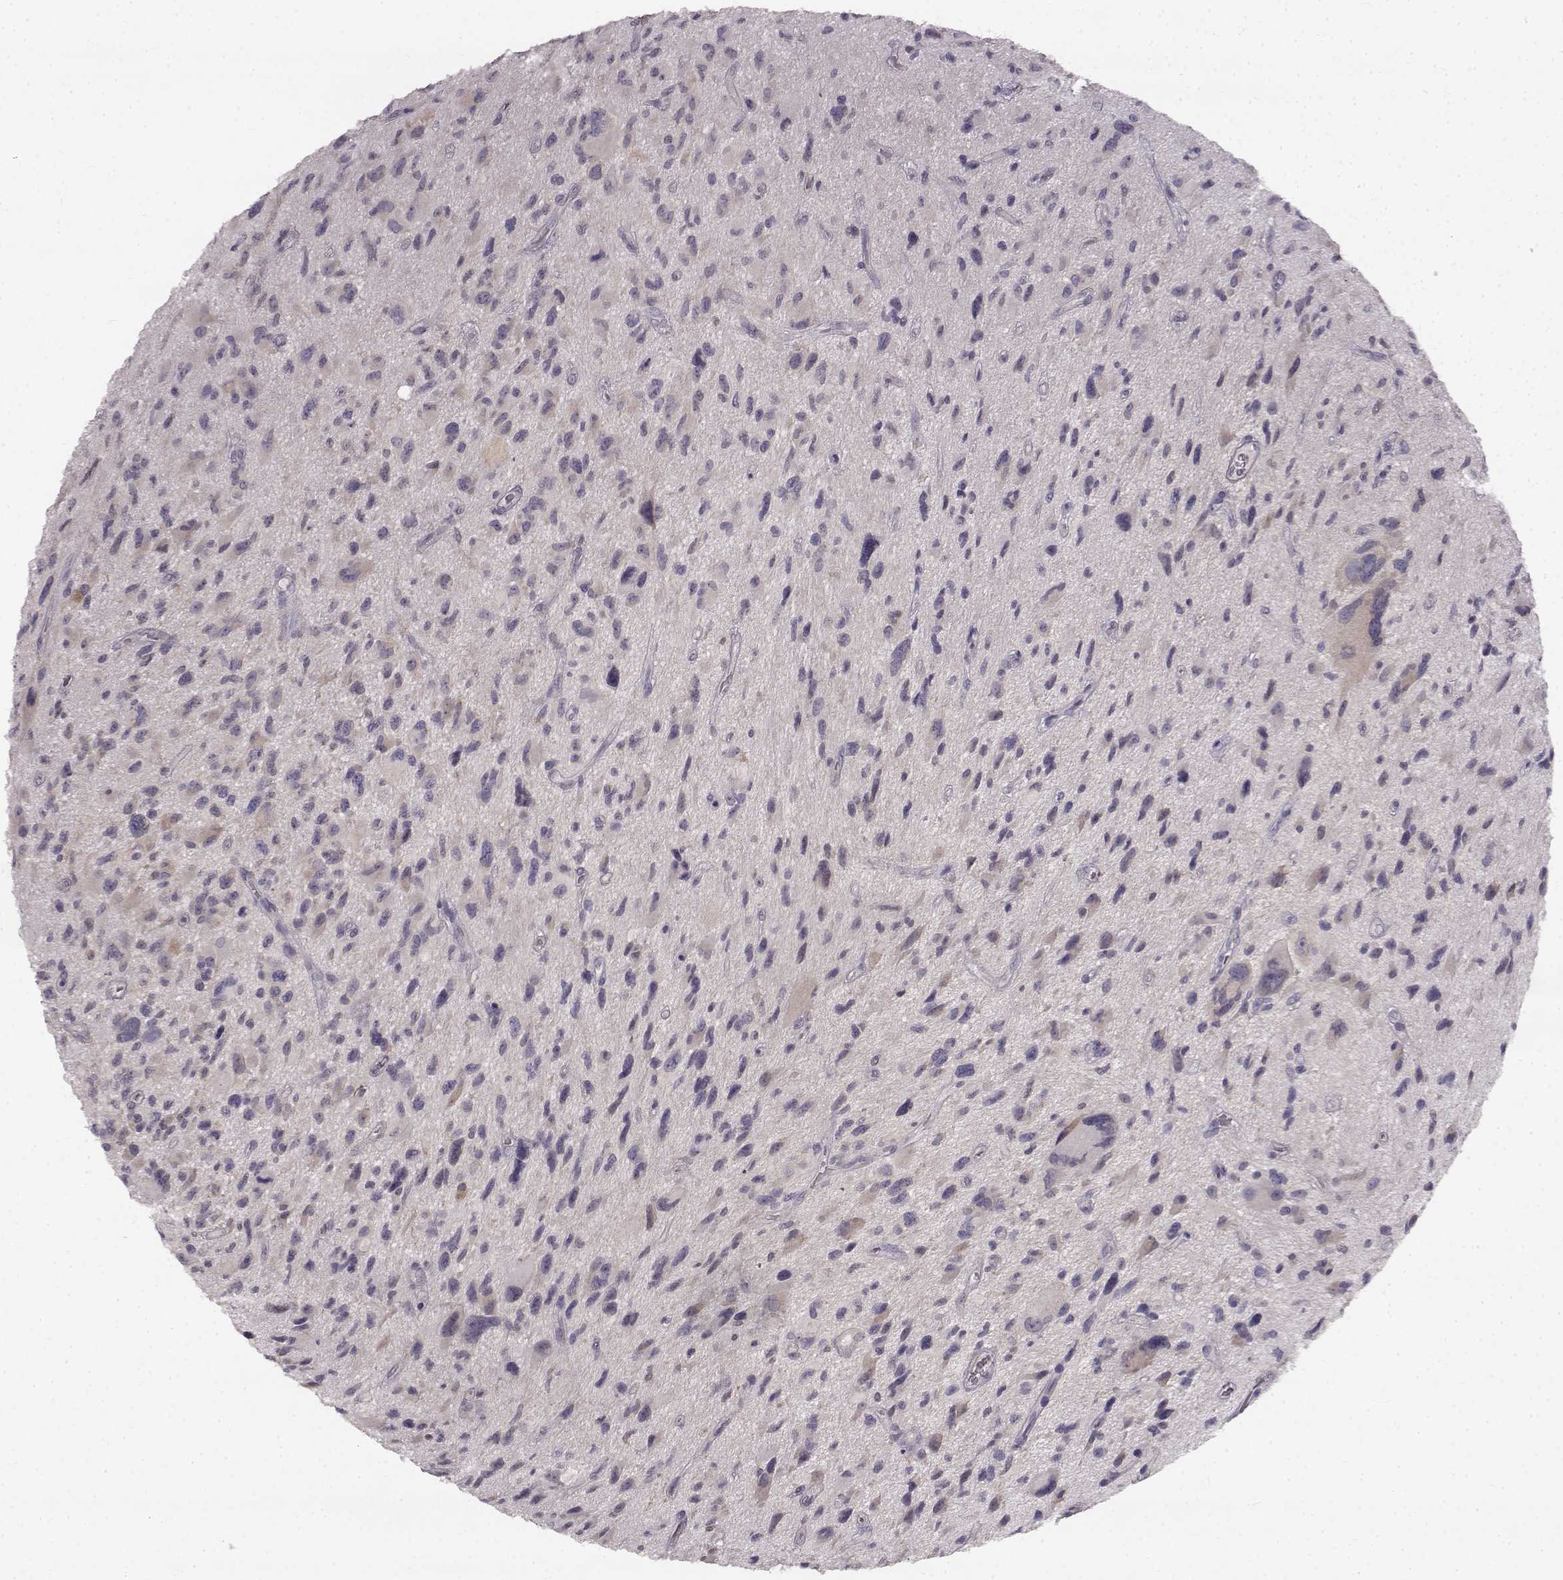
{"staining": {"intensity": "negative", "quantity": "none", "location": "none"}, "tissue": "glioma", "cell_type": "Tumor cells", "image_type": "cancer", "snomed": [{"axis": "morphology", "description": "Glioma, malignant, NOS"}, {"axis": "morphology", "description": "Glioma, malignant, High grade"}, {"axis": "topography", "description": "Brain"}], "caption": "Tumor cells show no significant protein expression in glioma (malignant).", "gene": "SPAG17", "patient": {"sex": "female", "age": 71}}